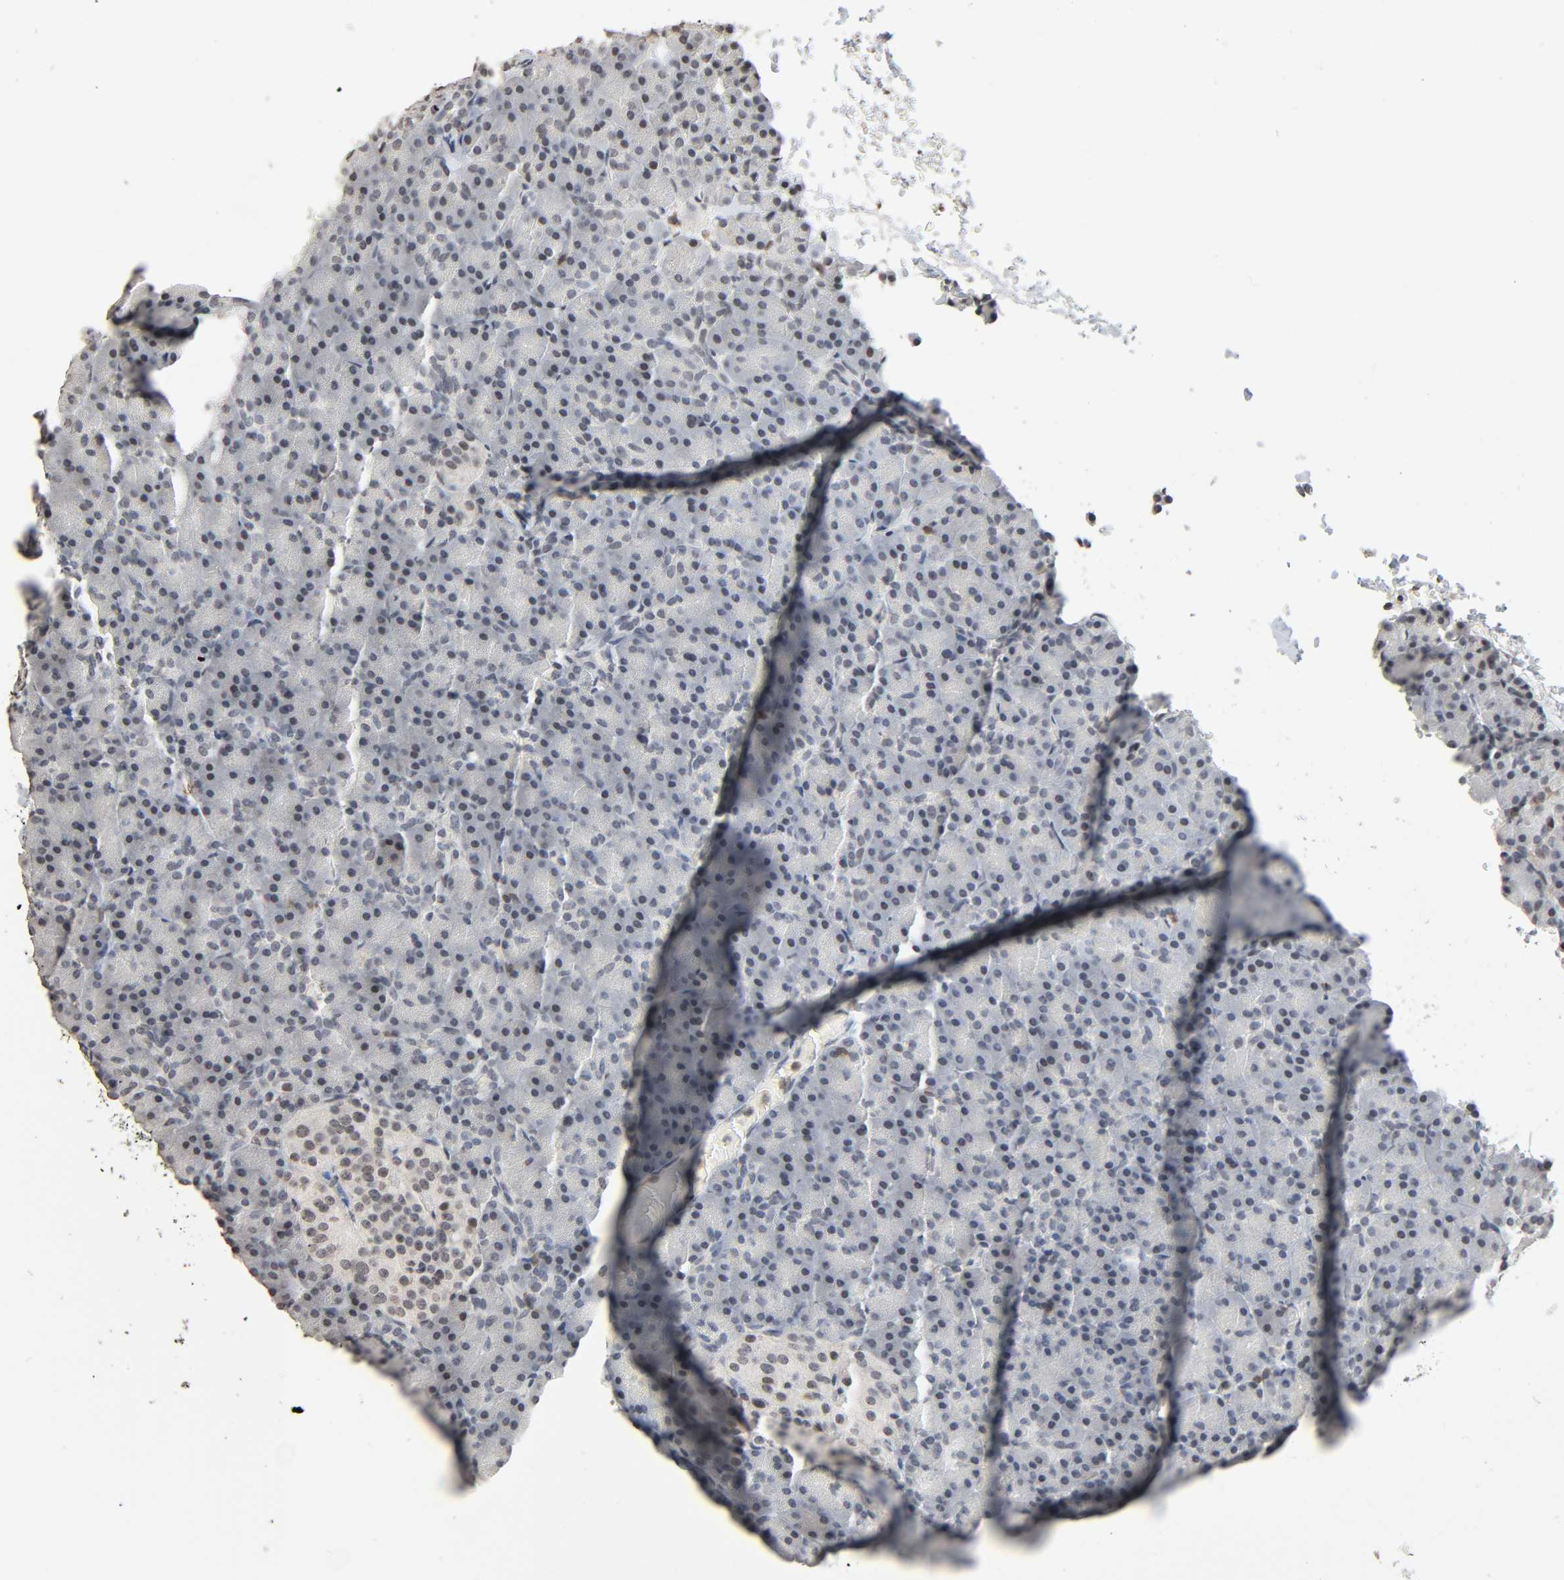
{"staining": {"intensity": "negative", "quantity": "none", "location": "none"}, "tissue": "pancreas", "cell_type": "Exocrine glandular cells", "image_type": "normal", "snomed": [{"axis": "morphology", "description": "Normal tissue, NOS"}, {"axis": "topography", "description": "Pancreas"}], "caption": "This image is of benign pancreas stained with IHC to label a protein in brown with the nuclei are counter-stained blue. There is no expression in exocrine glandular cells. The staining is performed using DAB brown chromogen with nuclei counter-stained in using hematoxylin.", "gene": "STK4", "patient": {"sex": "female", "age": 43}}